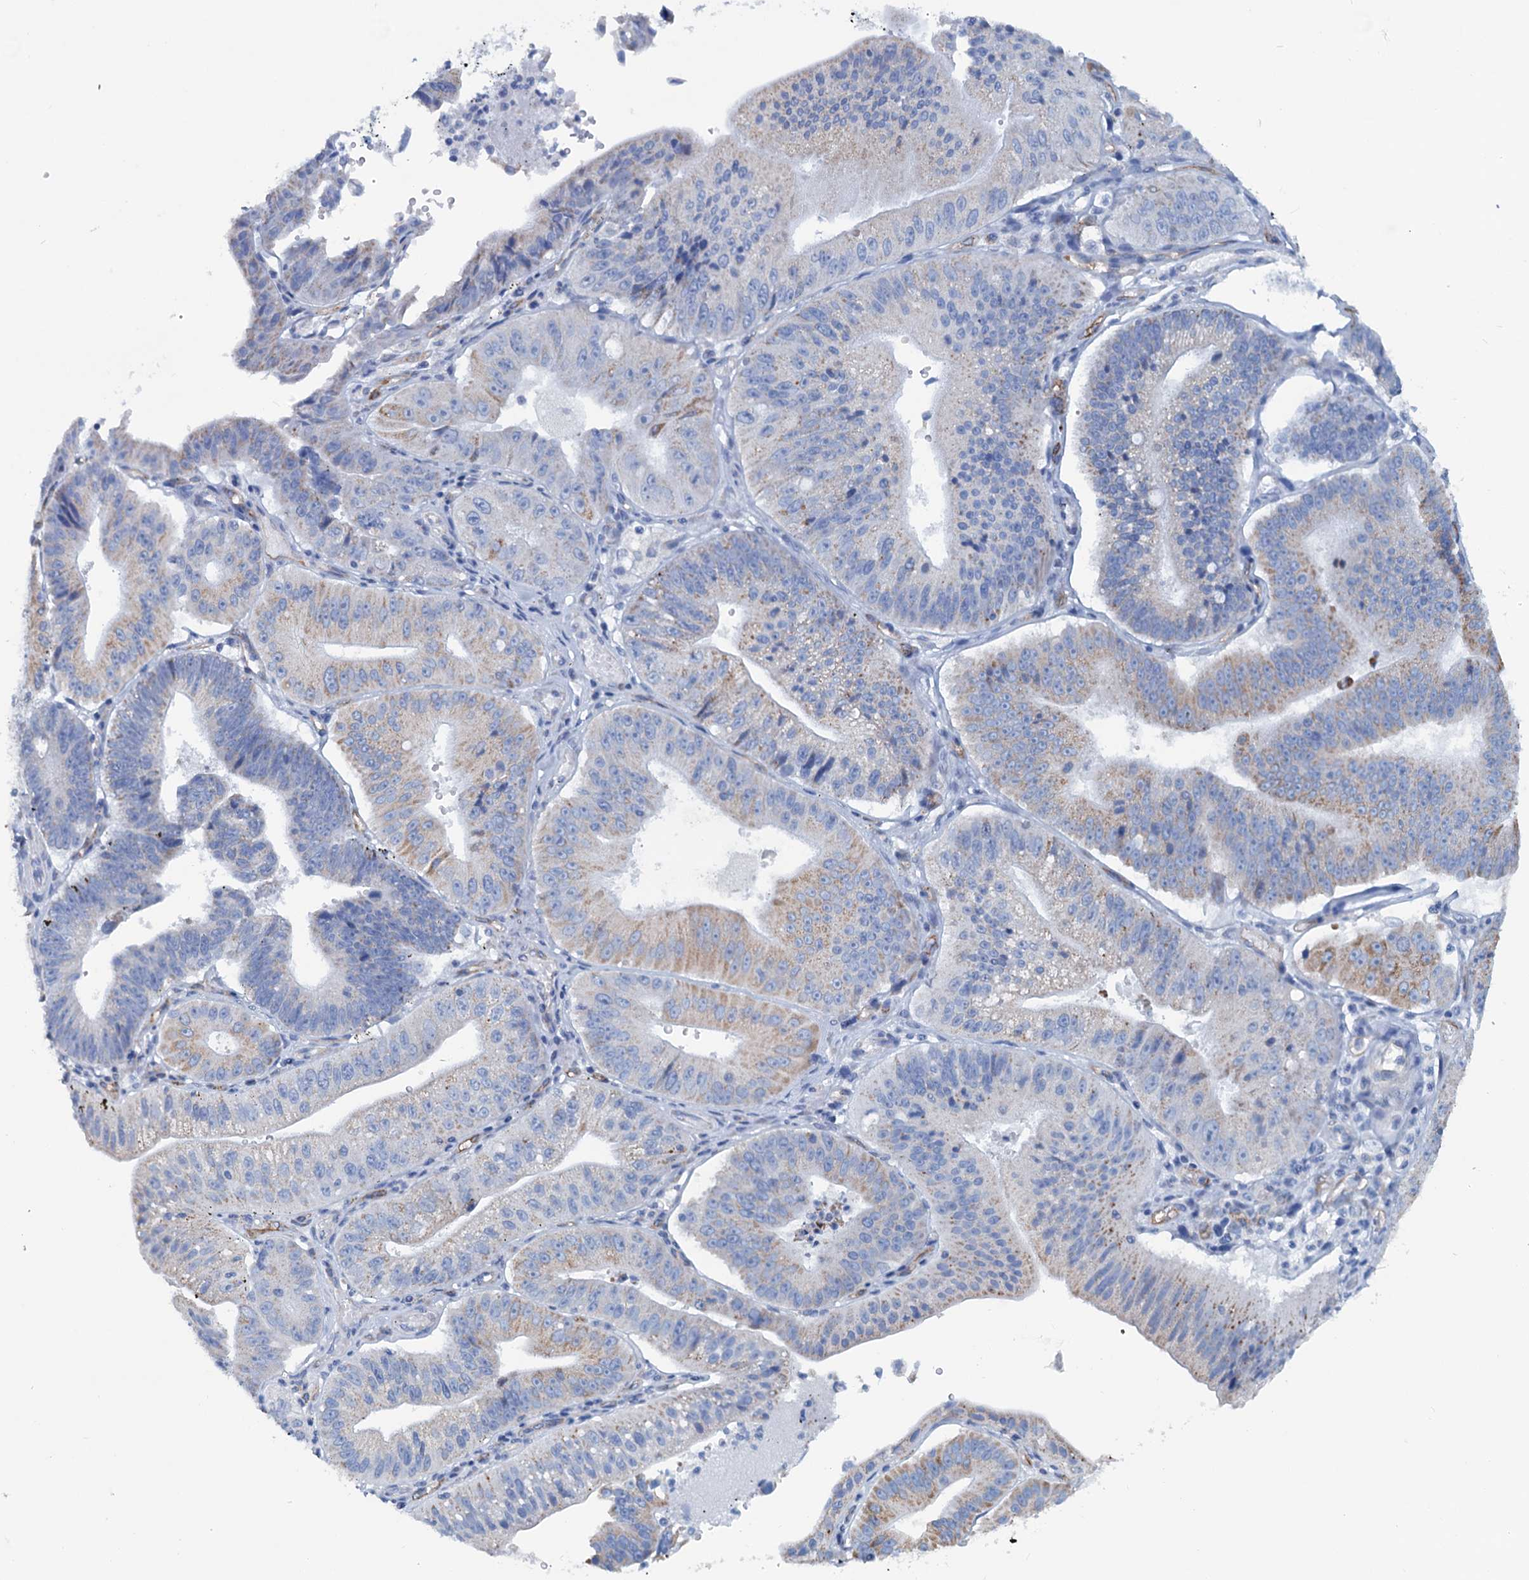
{"staining": {"intensity": "moderate", "quantity": "<25%", "location": "cytoplasmic/membranous"}, "tissue": "stomach cancer", "cell_type": "Tumor cells", "image_type": "cancer", "snomed": [{"axis": "morphology", "description": "Adenocarcinoma, NOS"}, {"axis": "topography", "description": "Stomach"}], "caption": "The immunohistochemical stain shows moderate cytoplasmic/membranous staining in tumor cells of stomach cancer (adenocarcinoma) tissue.", "gene": "SLC1A3", "patient": {"sex": "male", "age": 59}}